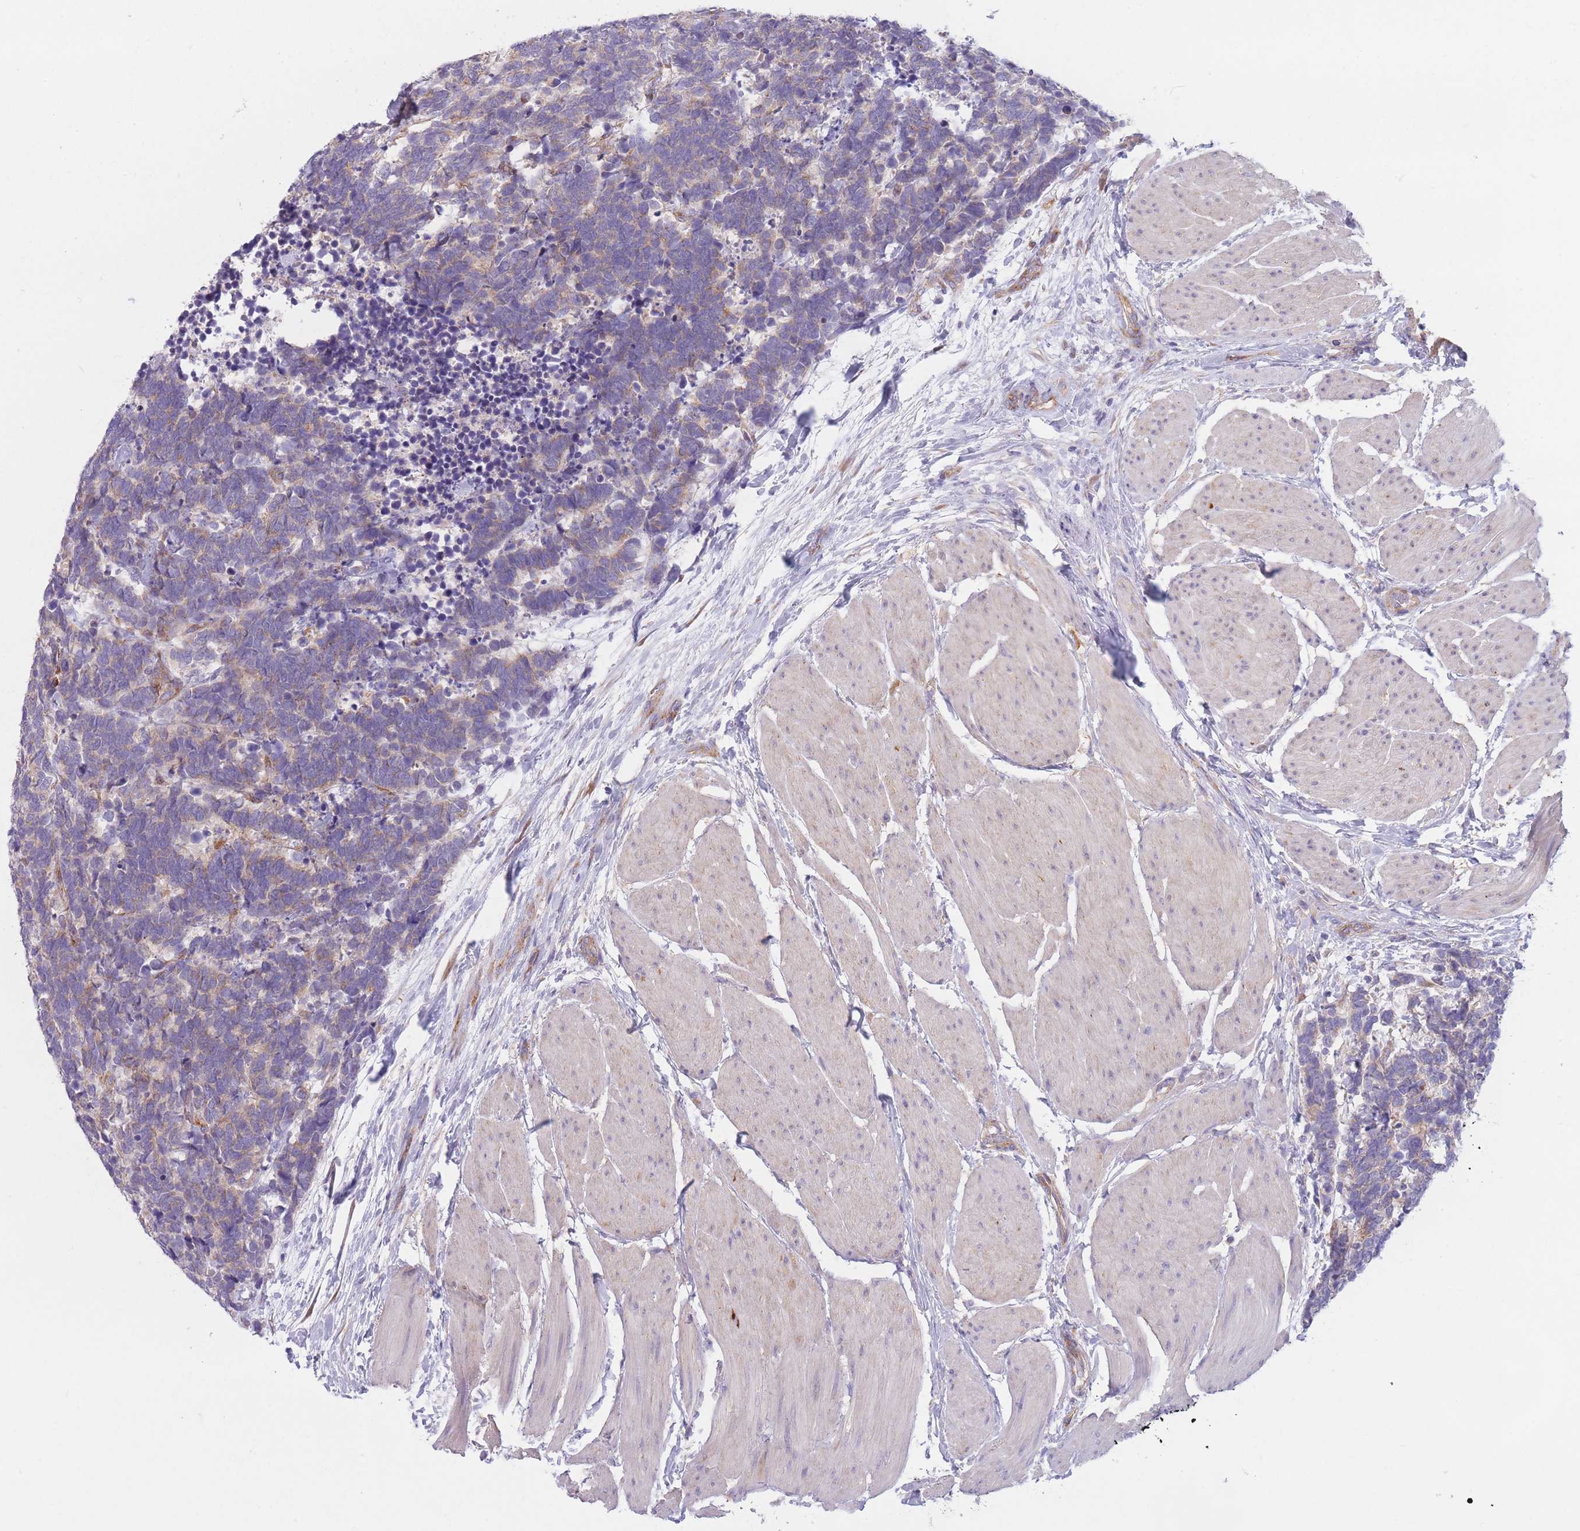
{"staining": {"intensity": "weak", "quantity": "<25%", "location": "cytoplasmic/membranous"}, "tissue": "carcinoid", "cell_type": "Tumor cells", "image_type": "cancer", "snomed": [{"axis": "morphology", "description": "Carcinoma, NOS"}, {"axis": "morphology", "description": "Carcinoid, malignant, NOS"}, {"axis": "topography", "description": "Urinary bladder"}], "caption": "A high-resolution photomicrograph shows immunohistochemistry (IHC) staining of carcinoma, which exhibits no significant staining in tumor cells. (Immunohistochemistry, brightfield microscopy, high magnification).", "gene": "SERPINB3", "patient": {"sex": "male", "age": 57}}